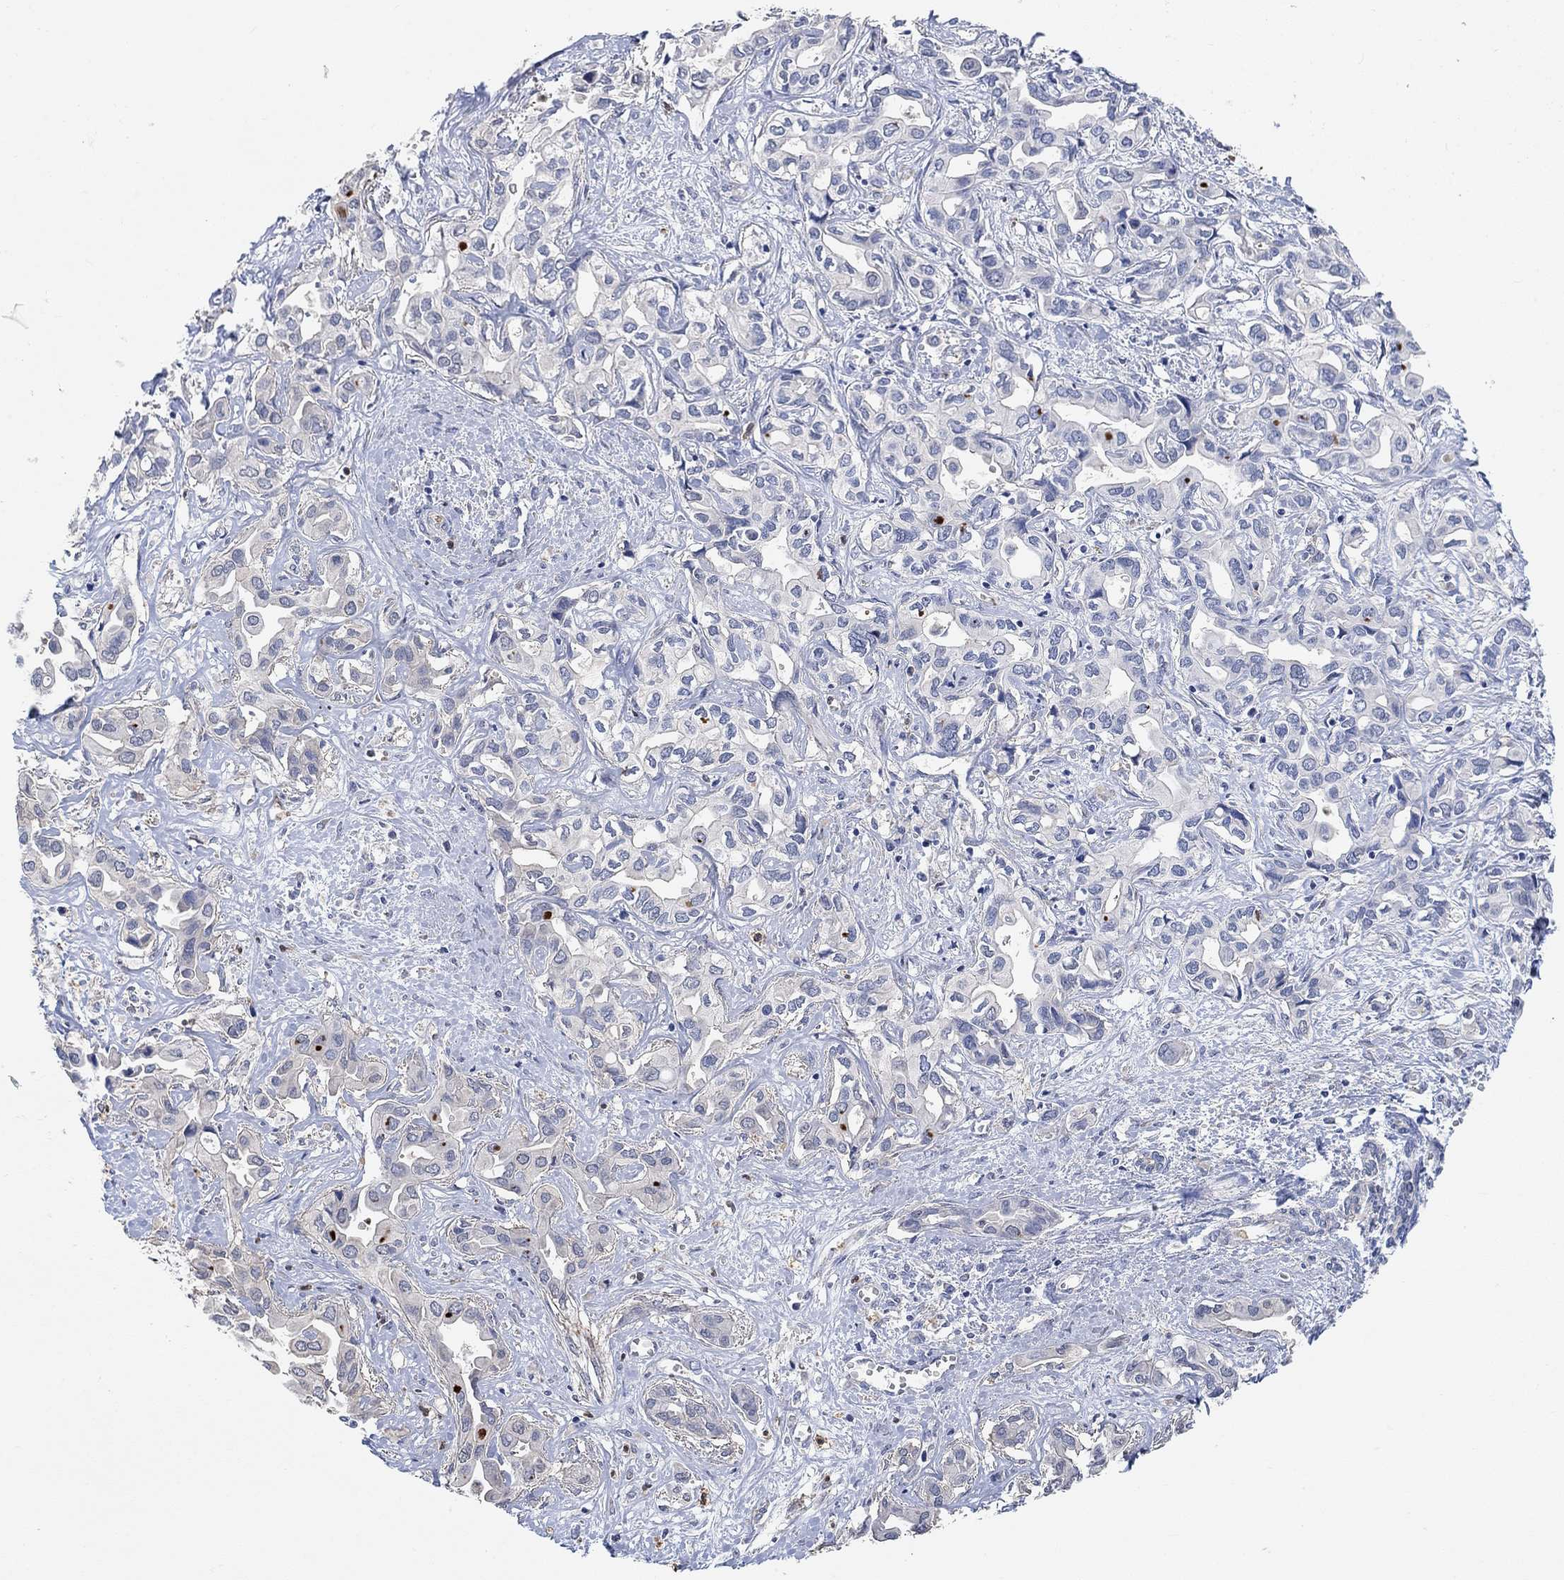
{"staining": {"intensity": "negative", "quantity": "none", "location": "none"}, "tissue": "liver cancer", "cell_type": "Tumor cells", "image_type": "cancer", "snomed": [{"axis": "morphology", "description": "Cholangiocarcinoma"}, {"axis": "topography", "description": "Liver"}], "caption": "This is a histopathology image of immunohistochemistry staining of liver cancer (cholangiocarcinoma), which shows no positivity in tumor cells. (Stains: DAB immunohistochemistry (IHC) with hematoxylin counter stain, Microscopy: brightfield microscopy at high magnification).", "gene": "SYT16", "patient": {"sex": "female", "age": 64}}